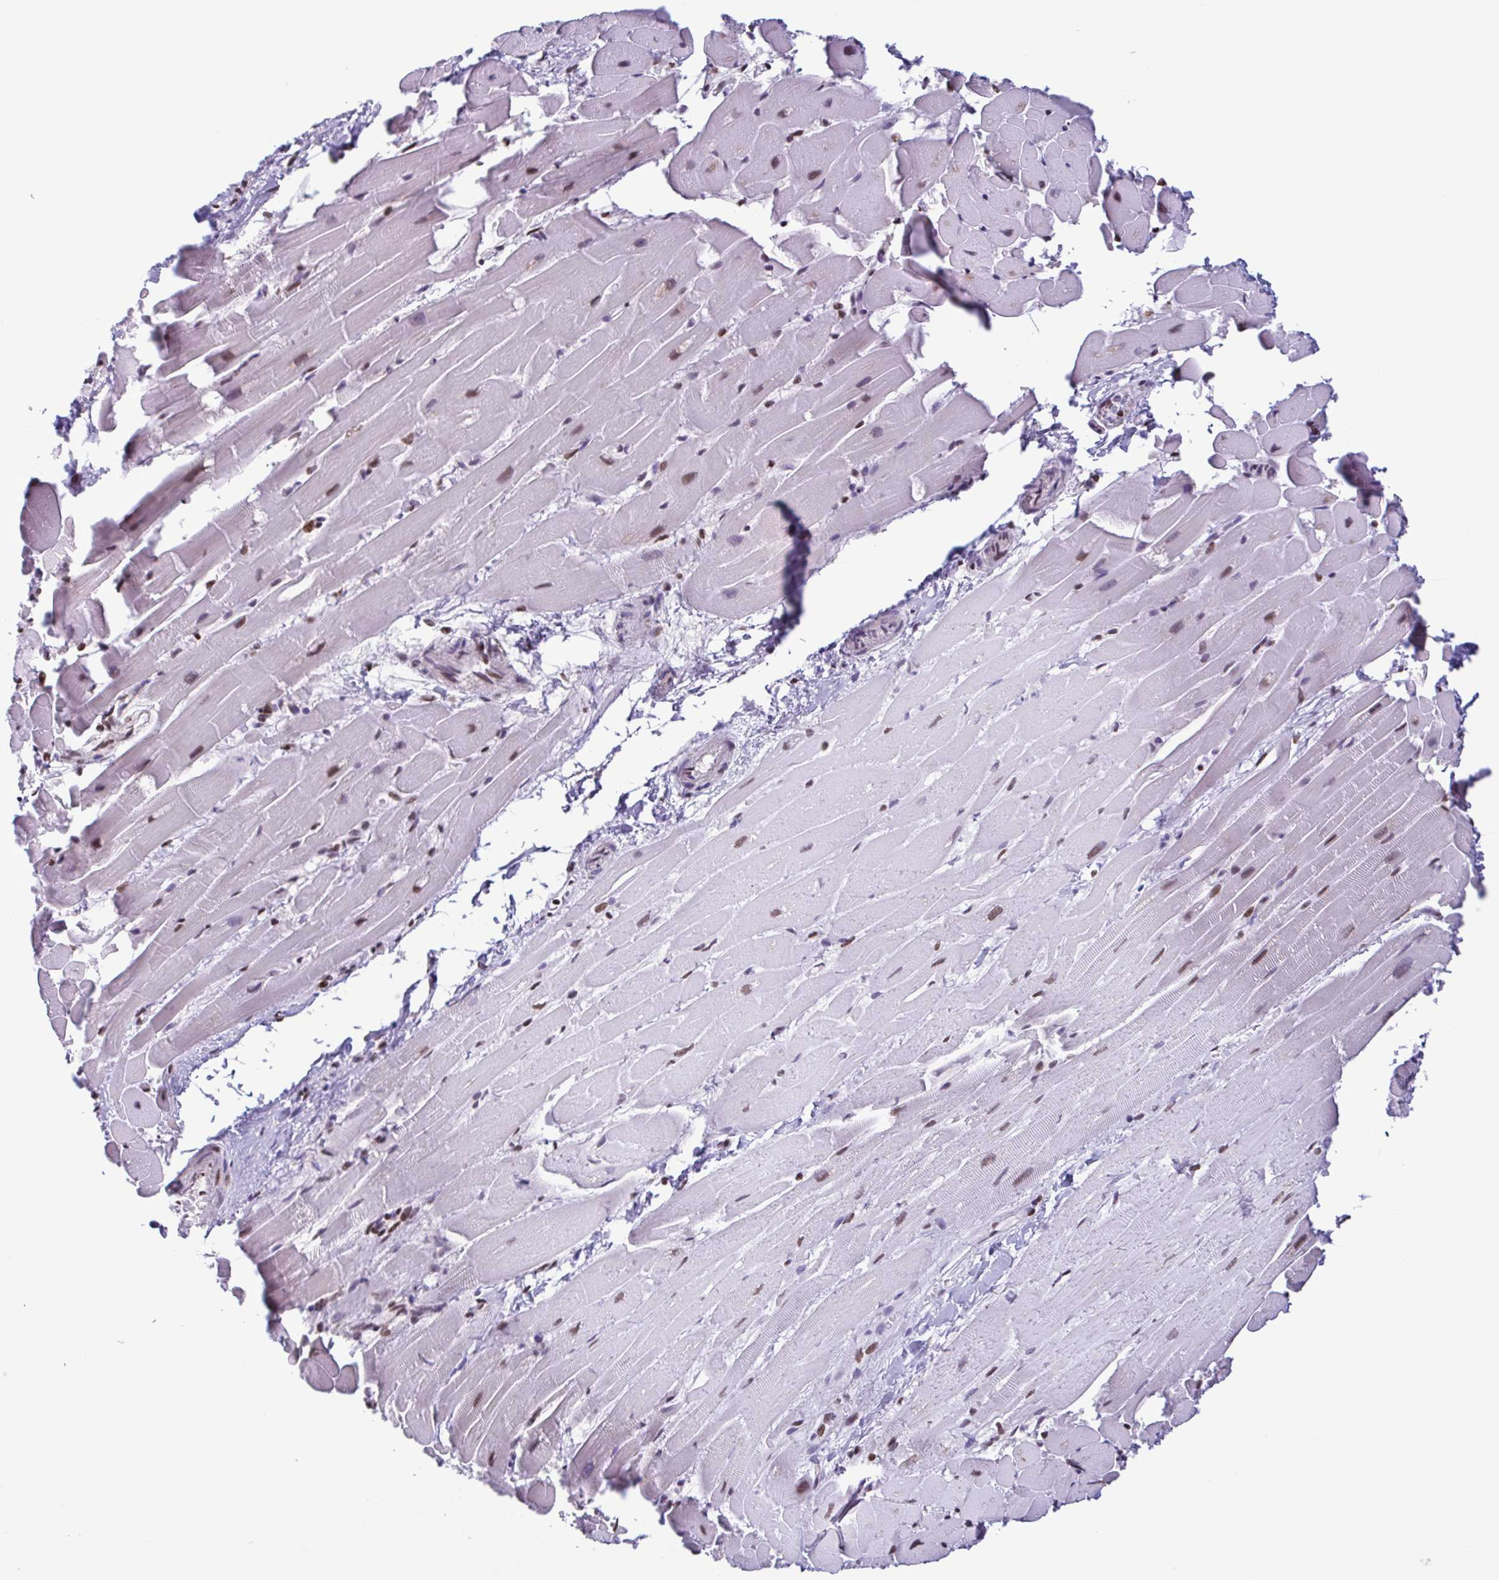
{"staining": {"intensity": "moderate", "quantity": "25%-75%", "location": "nuclear"}, "tissue": "heart muscle", "cell_type": "Cardiomyocytes", "image_type": "normal", "snomed": [{"axis": "morphology", "description": "Normal tissue, NOS"}, {"axis": "topography", "description": "Heart"}], "caption": "Immunohistochemical staining of normal heart muscle exhibits moderate nuclear protein expression in approximately 25%-75% of cardiomyocytes. (DAB IHC with brightfield microscopy, high magnification).", "gene": "TIMM21", "patient": {"sex": "male", "age": 37}}